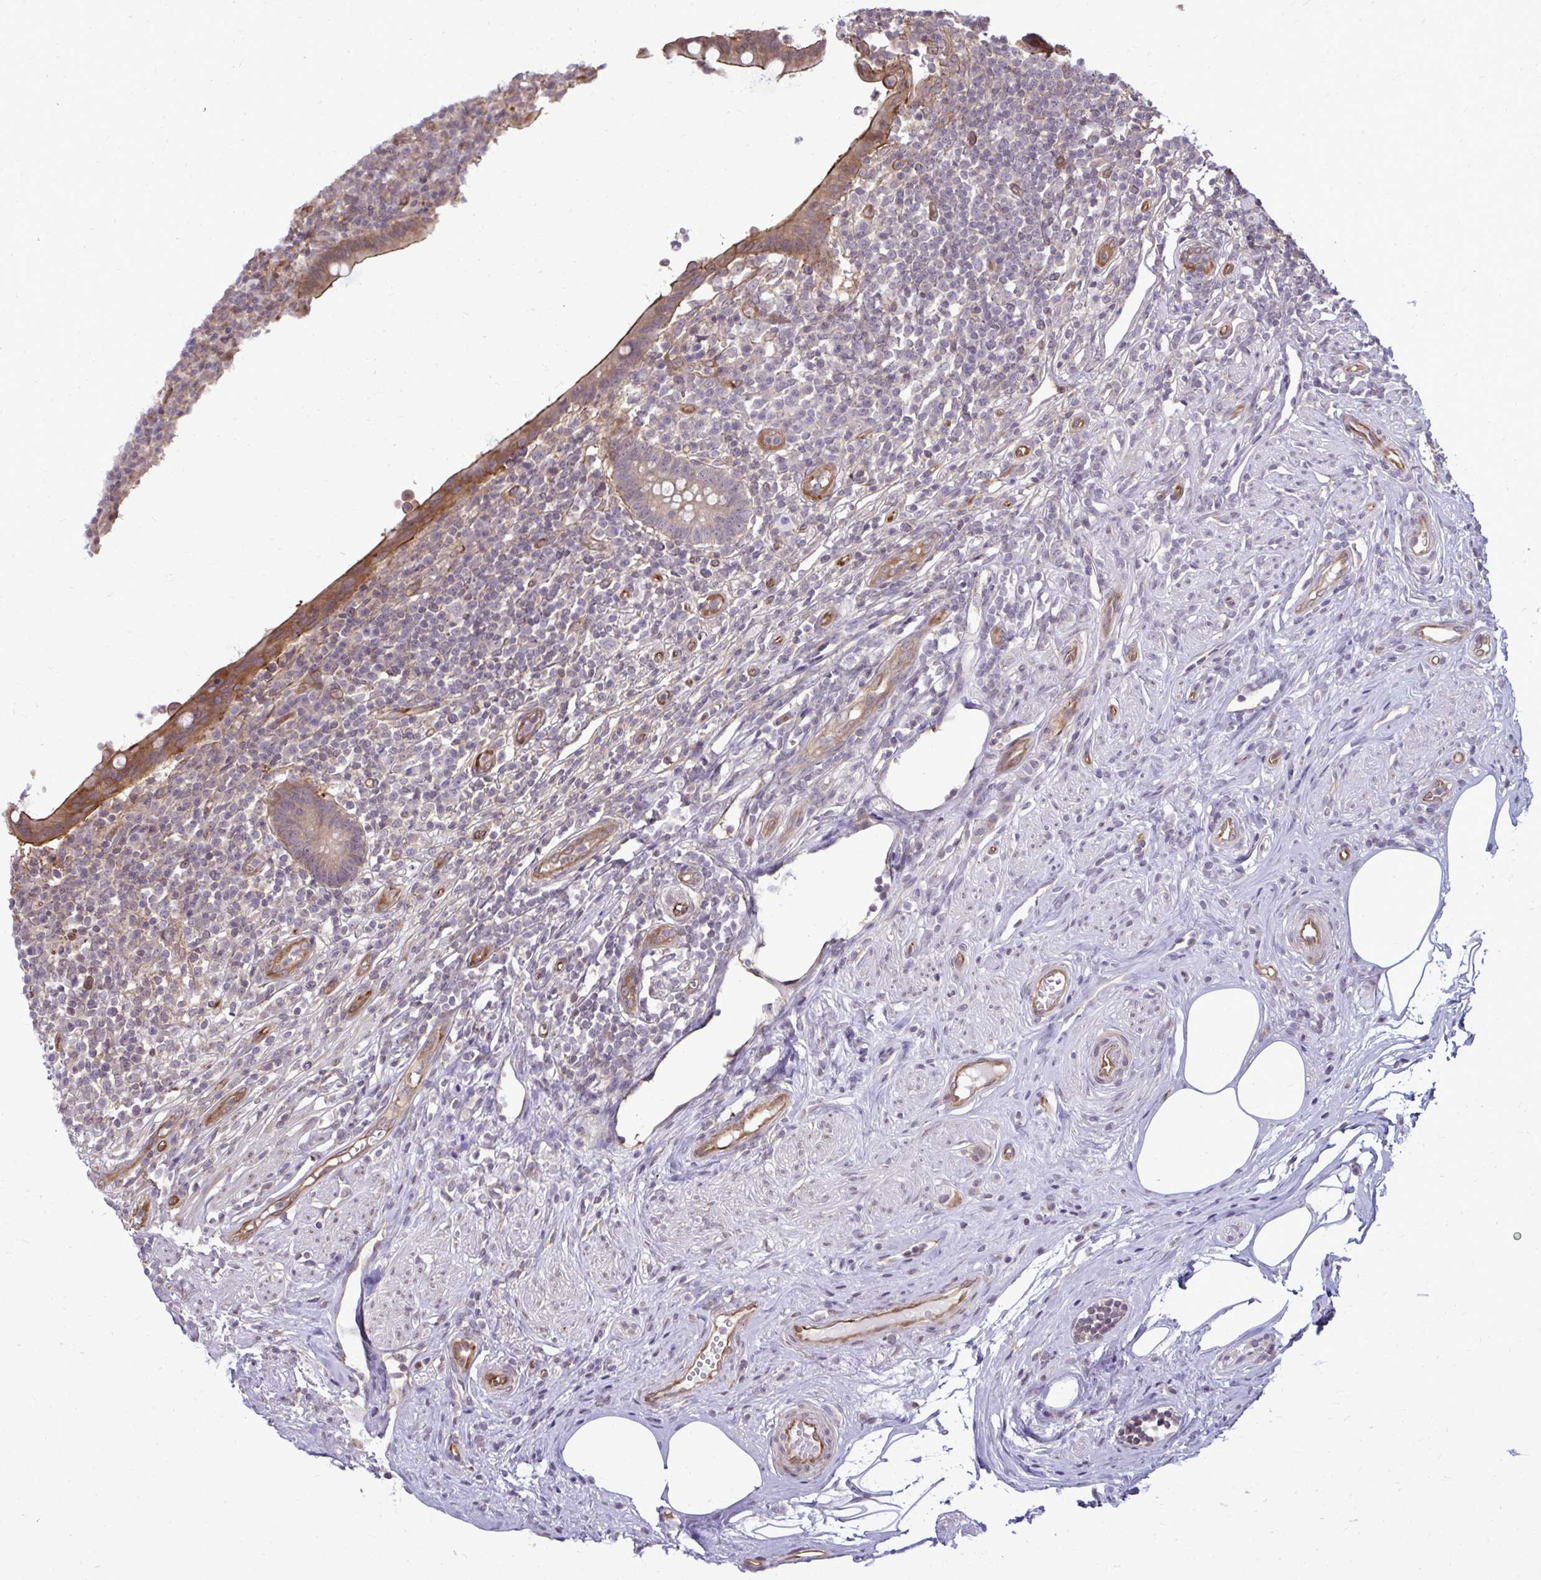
{"staining": {"intensity": "moderate", "quantity": ">75%", "location": "cytoplasmic/membranous"}, "tissue": "appendix", "cell_type": "Glandular cells", "image_type": "normal", "snomed": [{"axis": "morphology", "description": "Normal tissue, NOS"}, {"axis": "topography", "description": "Appendix"}], "caption": "Immunohistochemical staining of benign appendix shows moderate cytoplasmic/membranous protein staining in approximately >75% of glandular cells.", "gene": "FUT10", "patient": {"sex": "female", "age": 56}}